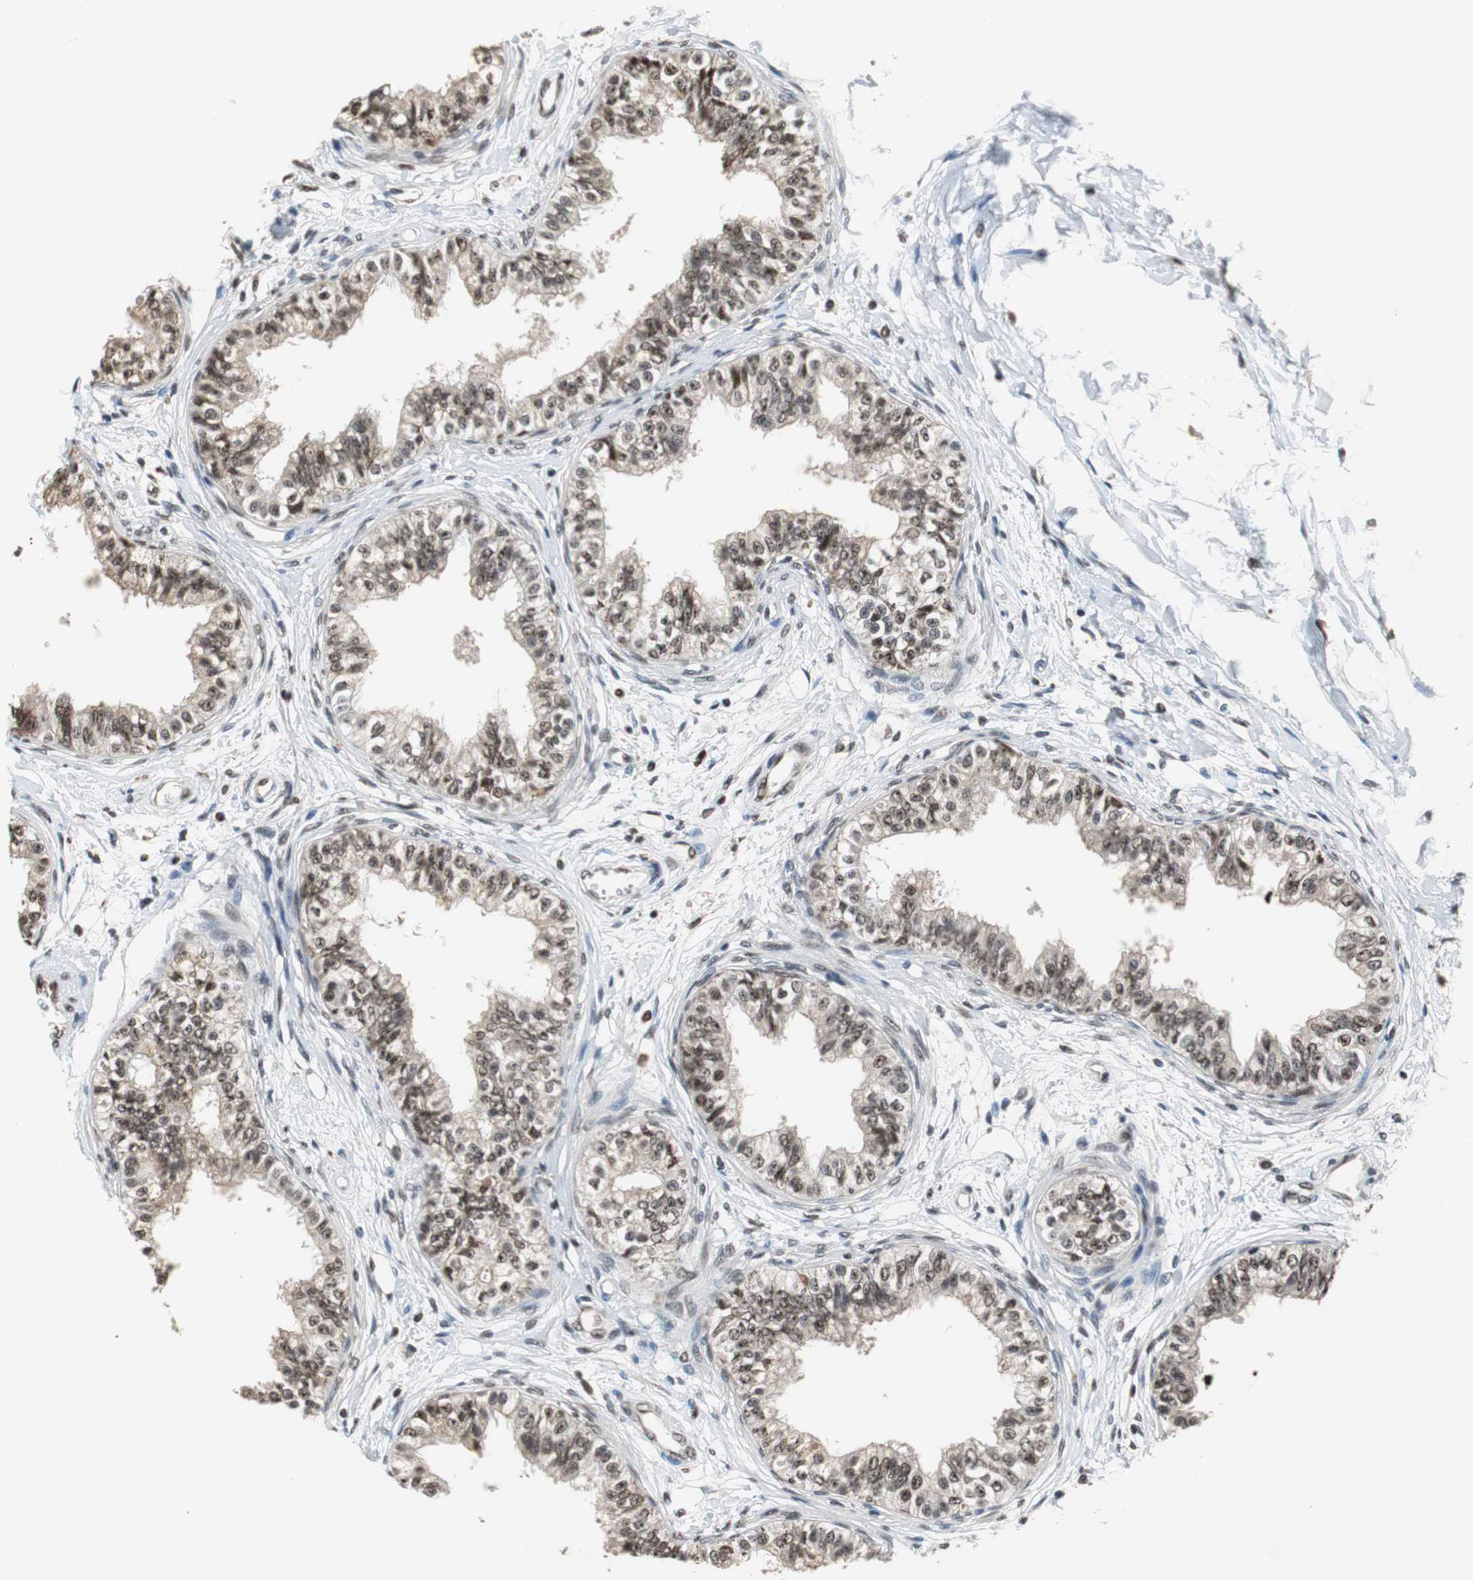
{"staining": {"intensity": "moderate", "quantity": ">75%", "location": "nuclear"}, "tissue": "epididymis", "cell_type": "Glandular cells", "image_type": "normal", "snomed": [{"axis": "morphology", "description": "Normal tissue, NOS"}, {"axis": "morphology", "description": "Adenocarcinoma, metastatic, NOS"}, {"axis": "topography", "description": "Testis"}, {"axis": "topography", "description": "Epididymis"}], "caption": "Immunohistochemistry (DAB) staining of normal human epididymis exhibits moderate nuclear protein expression in about >75% of glandular cells.", "gene": "REST", "patient": {"sex": "male", "age": 26}}